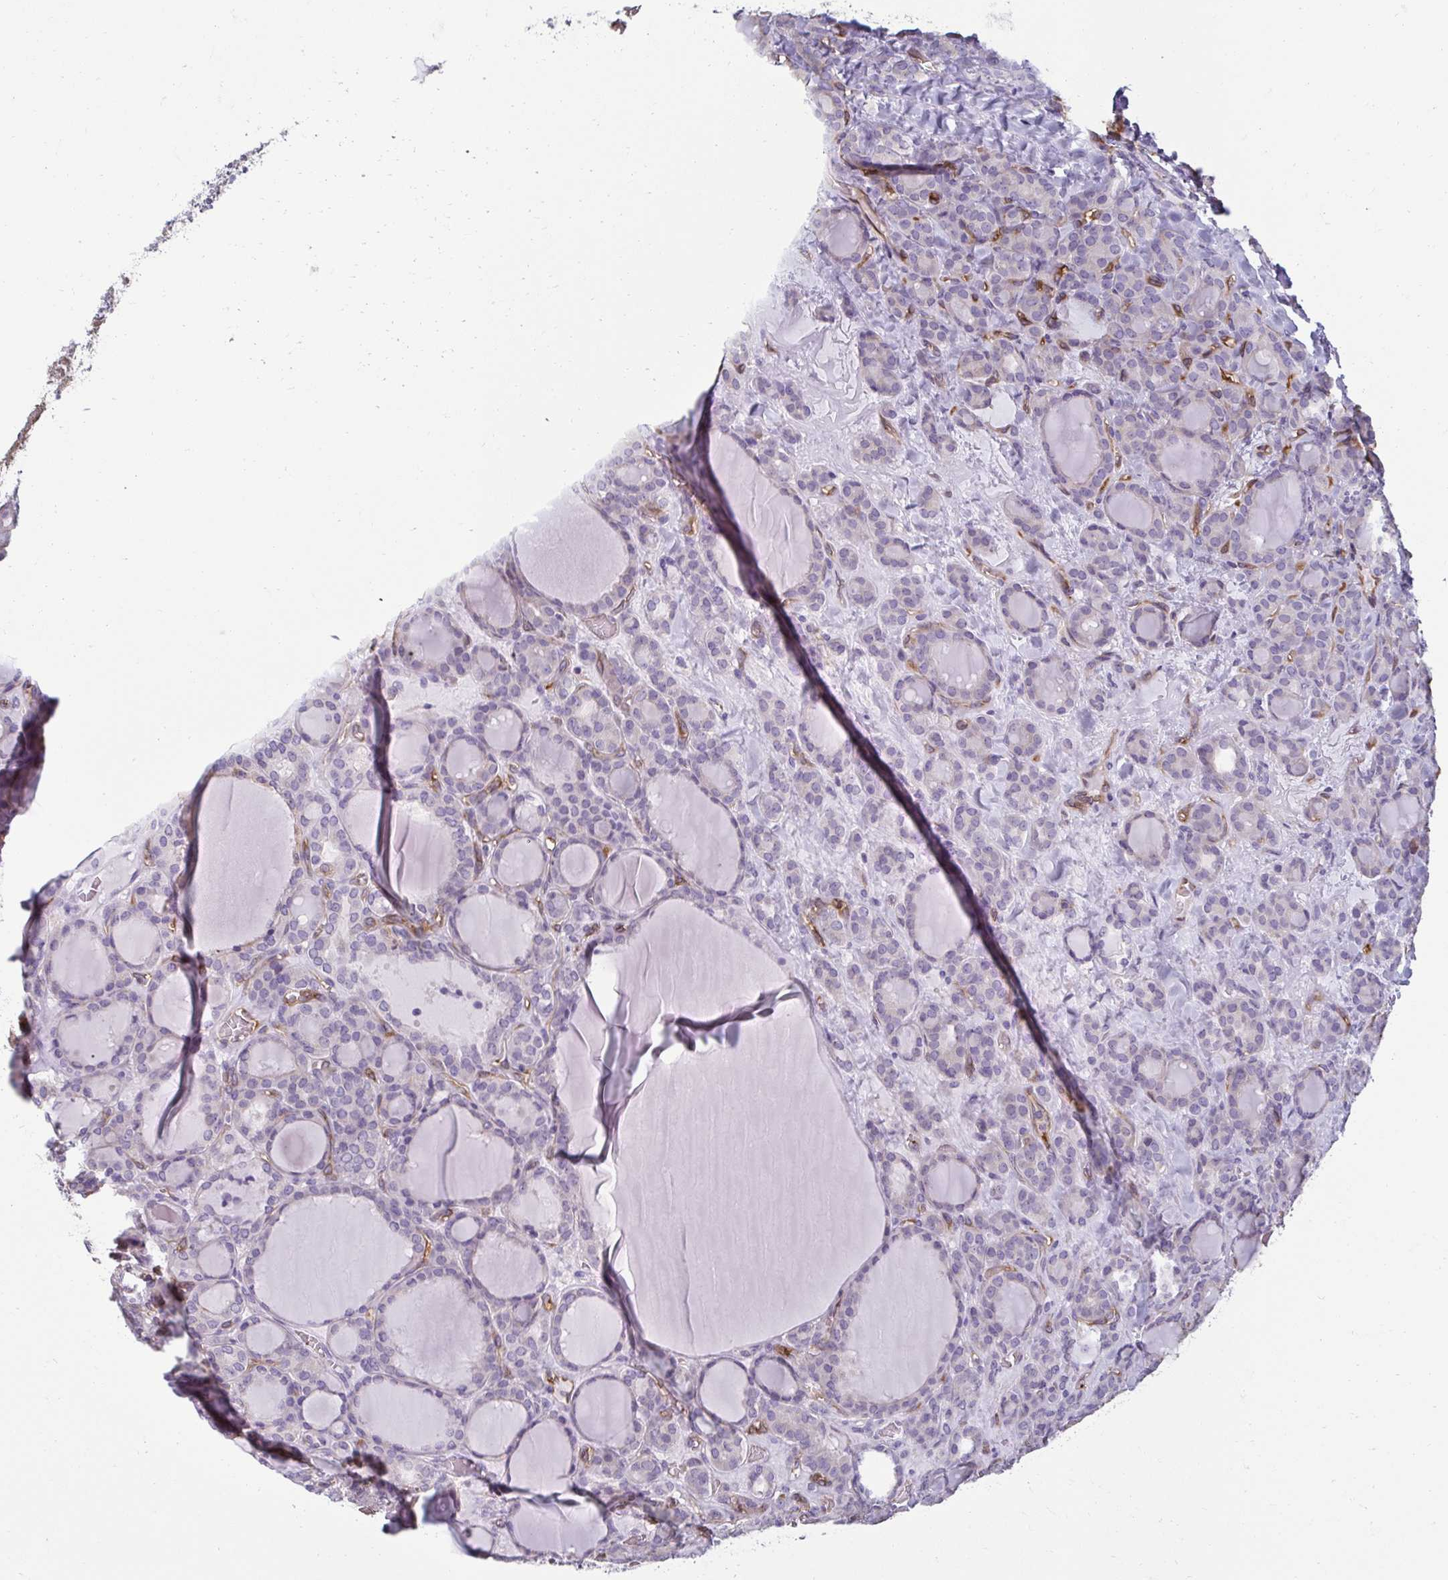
{"staining": {"intensity": "negative", "quantity": "none", "location": "none"}, "tissue": "thyroid cancer", "cell_type": "Tumor cells", "image_type": "cancer", "snomed": [{"axis": "morphology", "description": "Normal tissue, NOS"}, {"axis": "morphology", "description": "Follicular adenoma carcinoma, NOS"}, {"axis": "topography", "description": "Thyroid gland"}], "caption": "Immunohistochemical staining of human thyroid cancer (follicular adenoma carcinoma) exhibits no significant staining in tumor cells.", "gene": "PDE2A", "patient": {"sex": "female", "age": 31}}